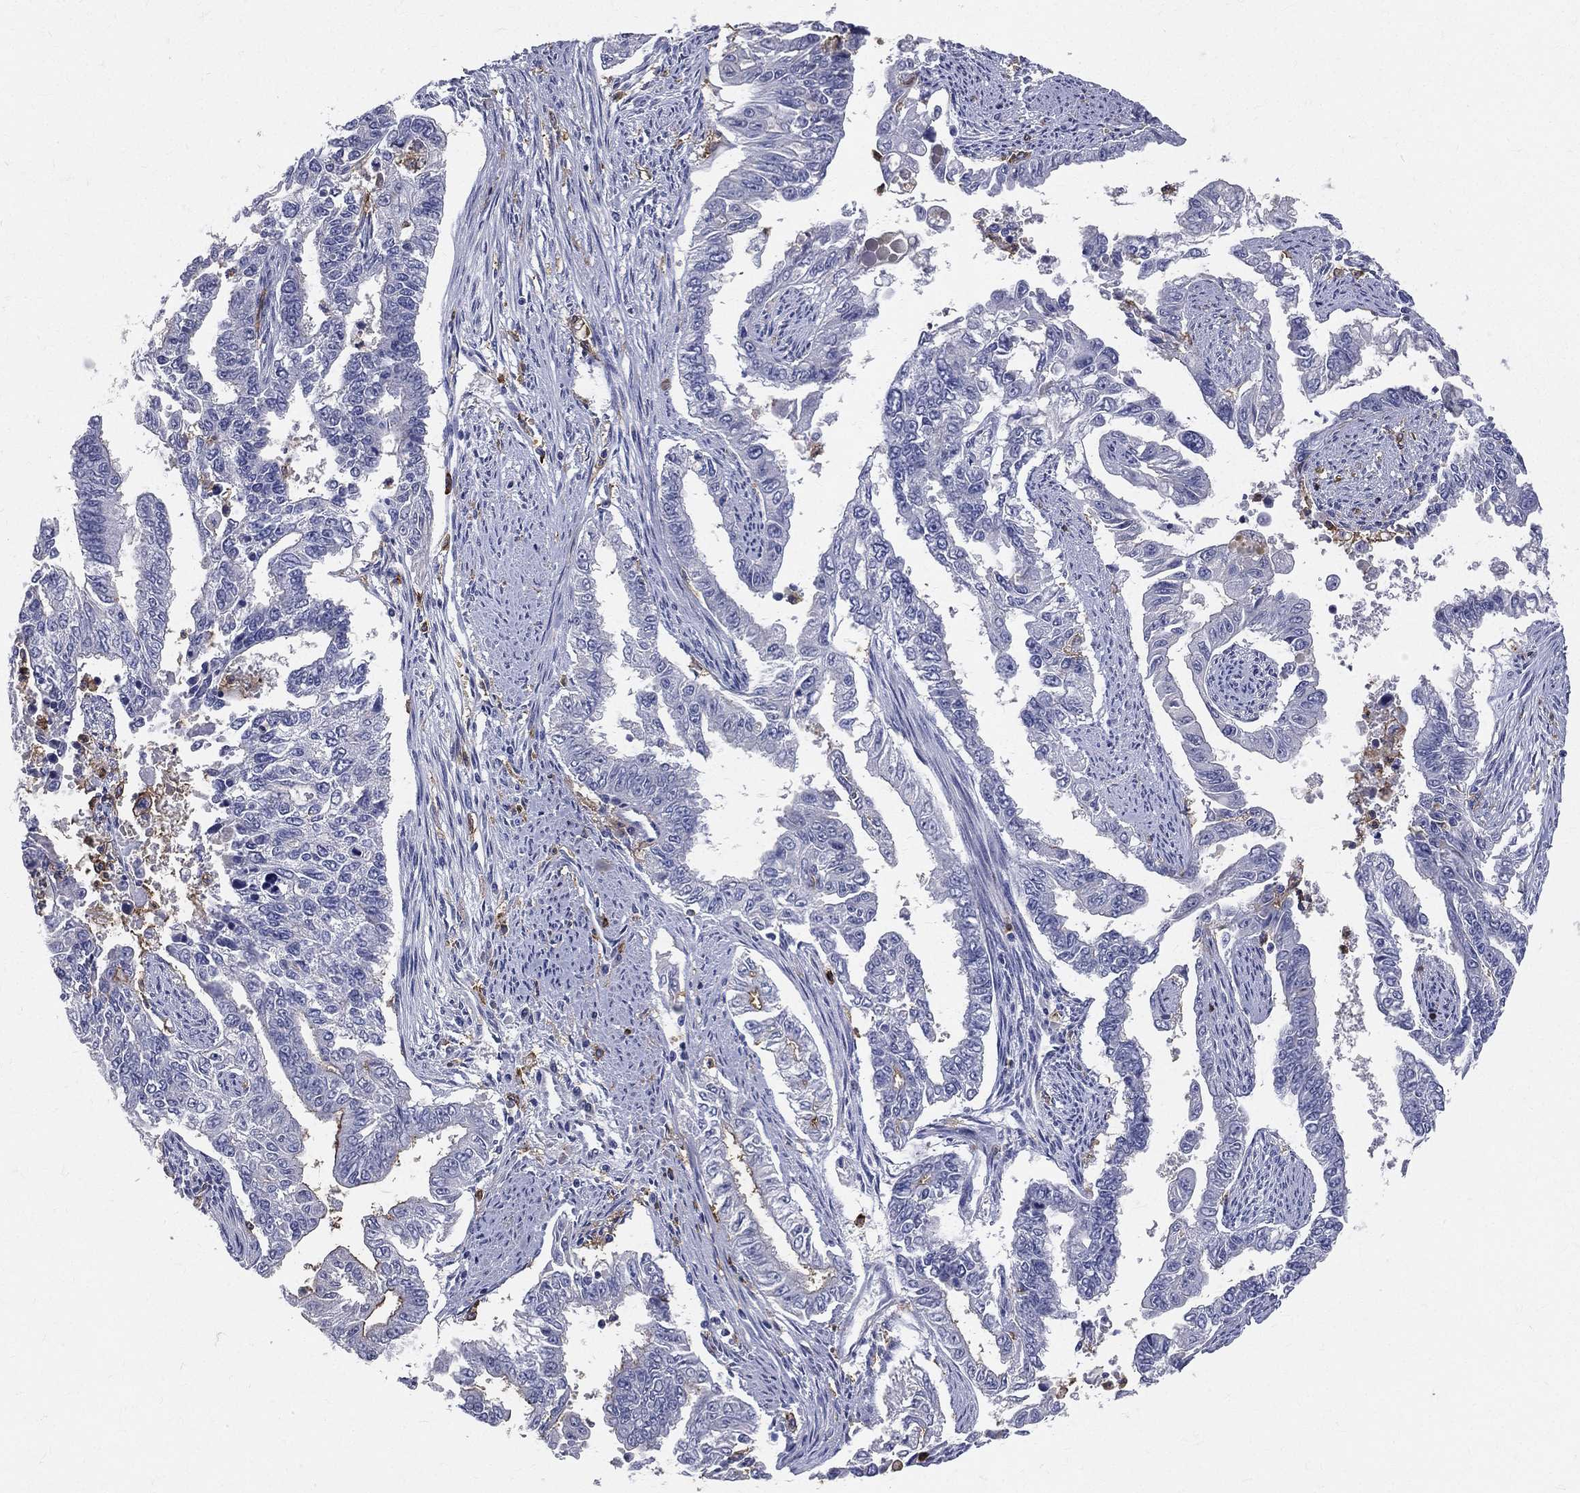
{"staining": {"intensity": "negative", "quantity": "none", "location": "none"}, "tissue": "endometrial cancer", "cell_type": "Tumor cells", "image_type": "cancer", "snomed": [{"axis": "morphology", "description": "Adenocarcinoma, NOS"}, {"axis": "topography", "description": "Uterus"}], "caption": "Immunohistochemical staining of human endometrial cancer (adenocarcinoma) displays no significant expression in tumor cells.", "gene": "CD33", "patient": {"sex": "female", "age": 59}}